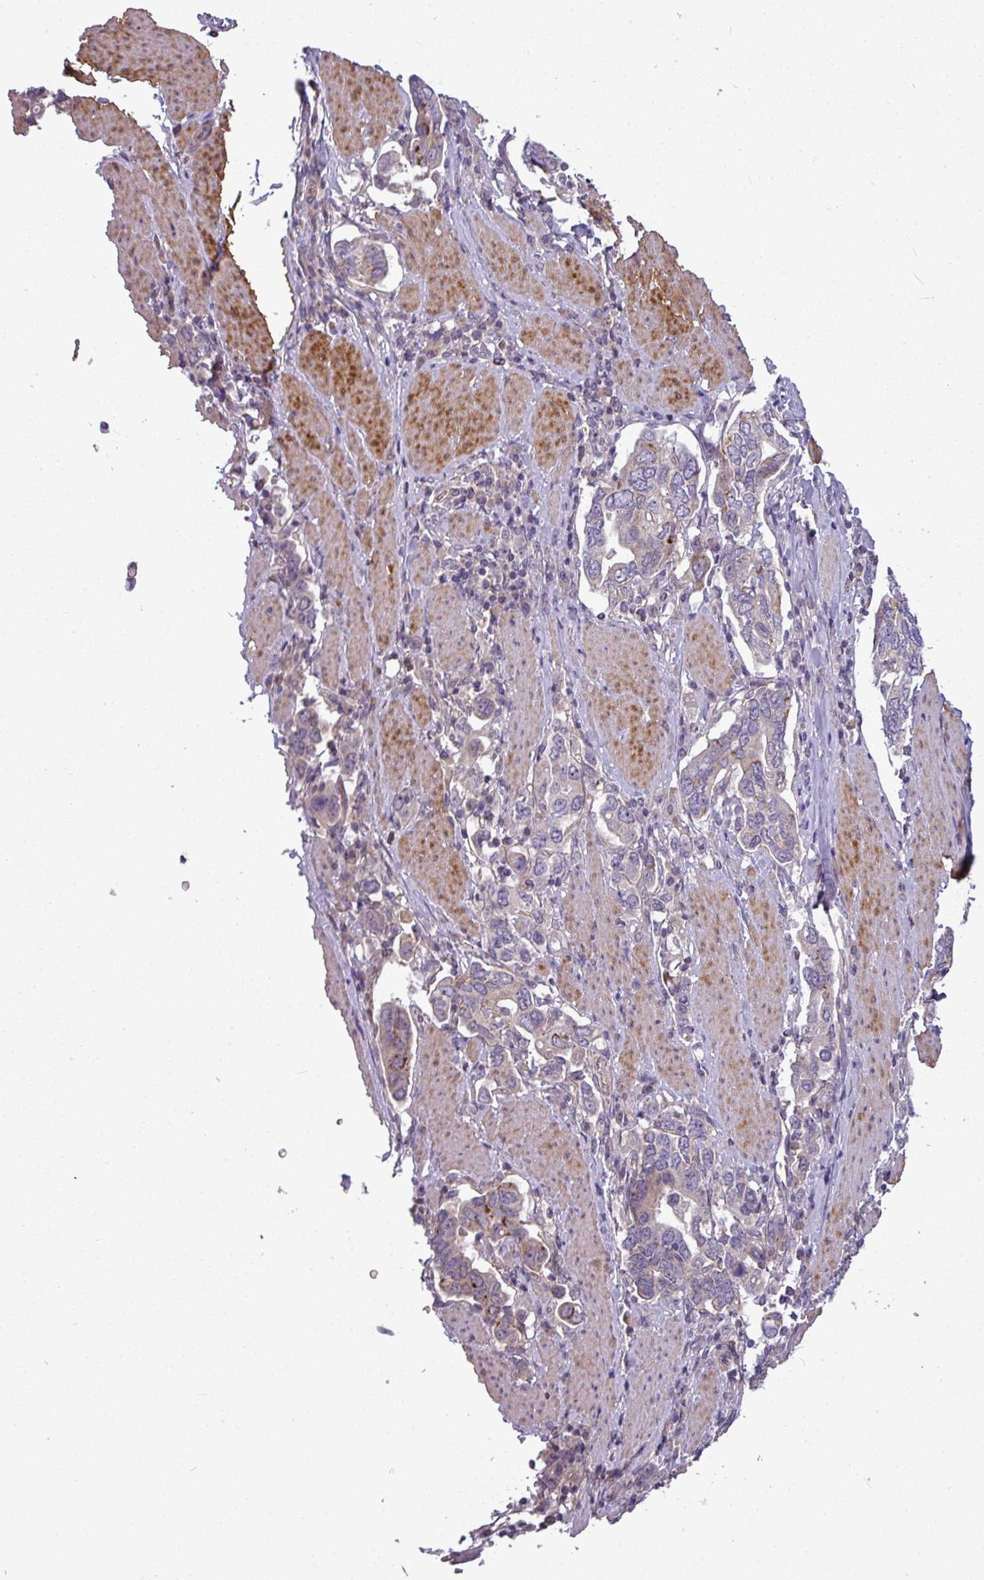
{"staining": {"intensity": "negative", "quantity": "none", "location": "none"}, "tissue": "stomach cancer", "cell_type": "Tumor cells", "image_type": "cancer", "snomed": [{"axis": "morphology", "description": "Adenocarcinoma, NOS"}, {"axis": "topography", "description": "Stomach, upper"}, {"axis": "topography", "description": "Stomach"}], "caption": "Immunohistochemical staining of human stomach adenocarcinoma demonstrates no significant staining in tumor cells.", "gene": "ZNF35", "patient": {"sex": "male", "age": 62}}